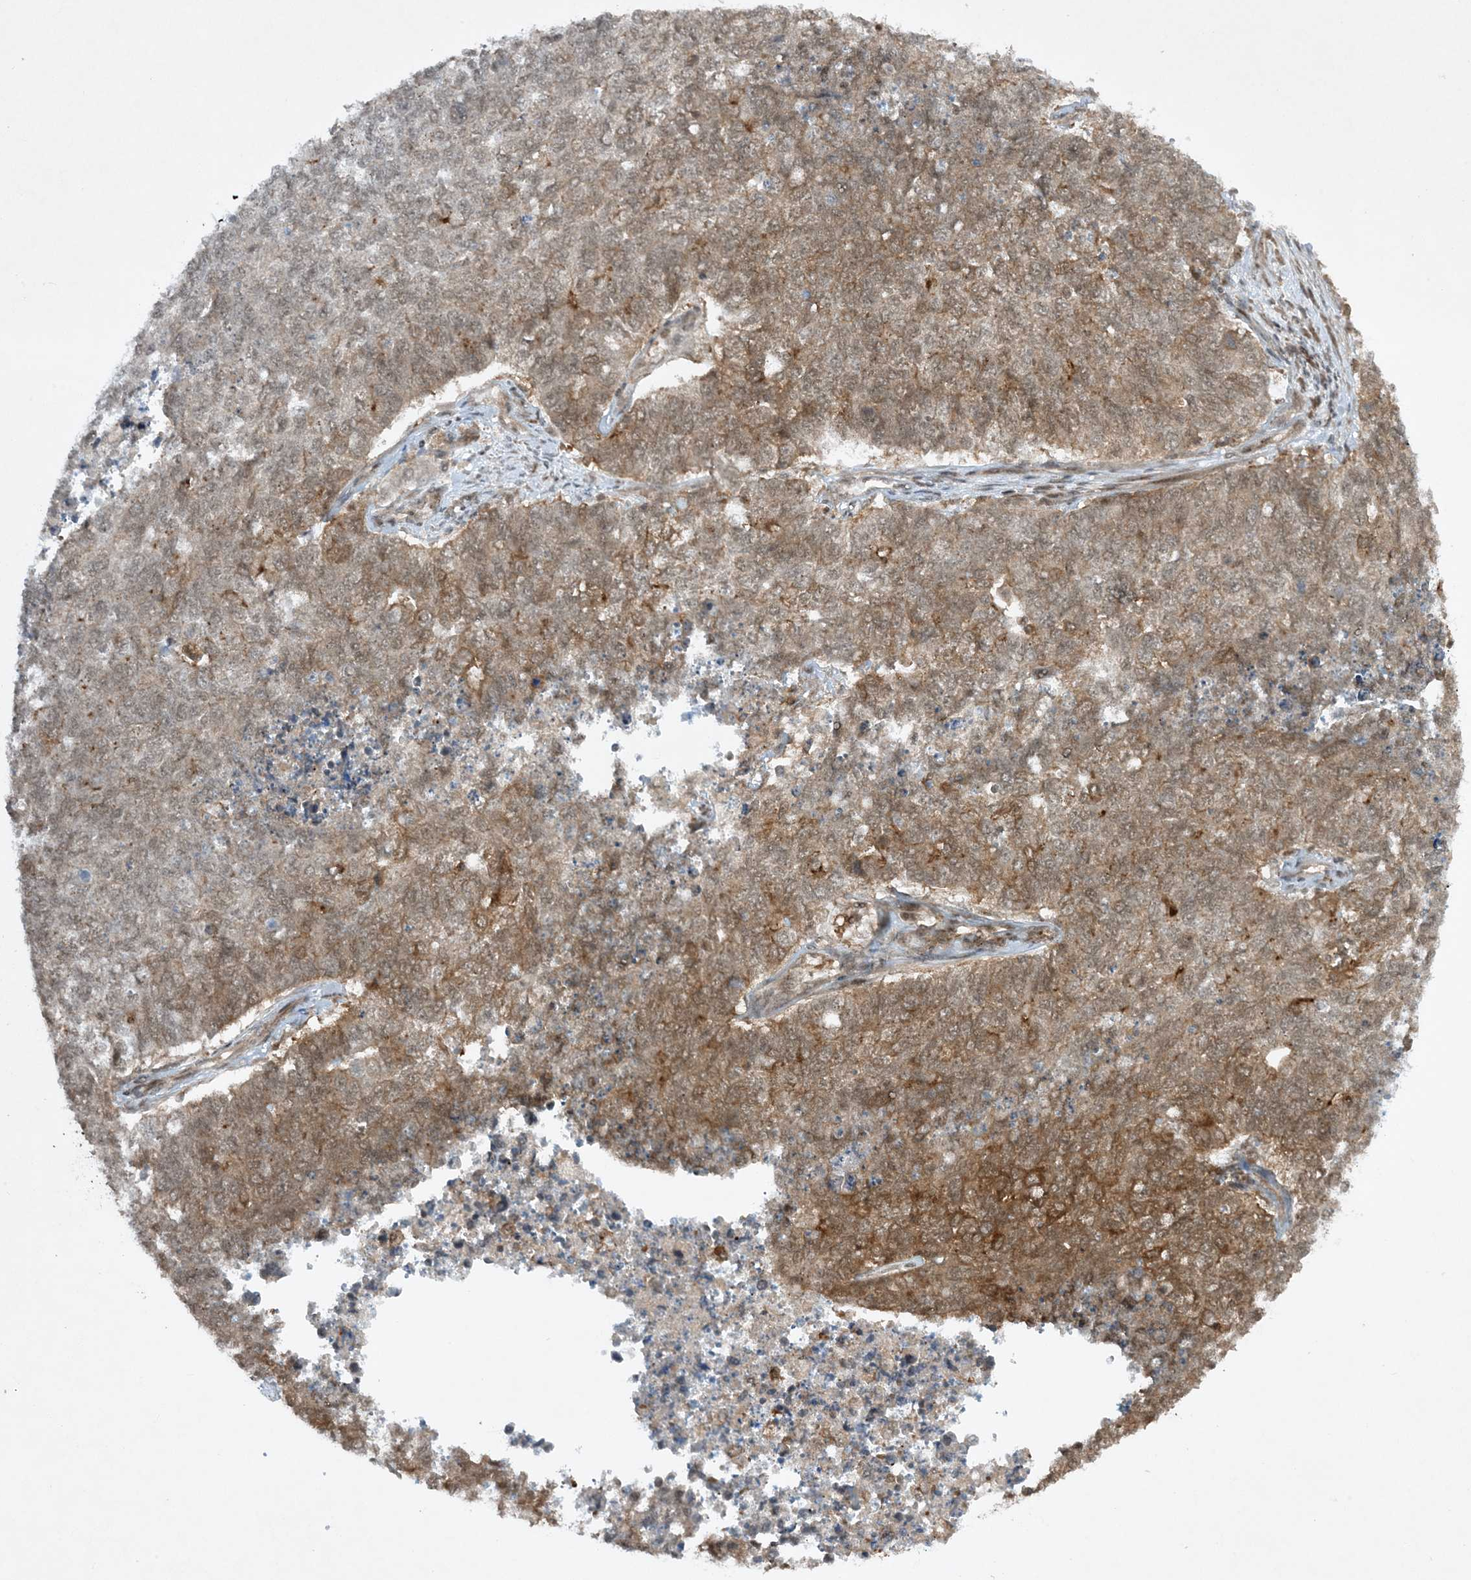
{"staining": {"intensity": "strong", "quantity": "25%-75%", "location": "cytoplasmic/membranous"}, "tissue": "cervical cancer", "cell_type": "Tumor cells", "image_type": "cancer", "snomed": [{"axis": "morphology", "description": "Squamous cell carcinoma, NOS"}, {"axis": "topography", "description": "Cervix"}], "caption": "DAB immunohistochemical staining of human cervical squamous cell carcinoma shows strong cytoplasmic/membranous protein positivity in about 25%-75% of tumor cells. The protein of interest is shown in brown color, while the nuclei are stained blue.", "gene": "CERT1", "patient": {"sex": "female", "age": 63}}